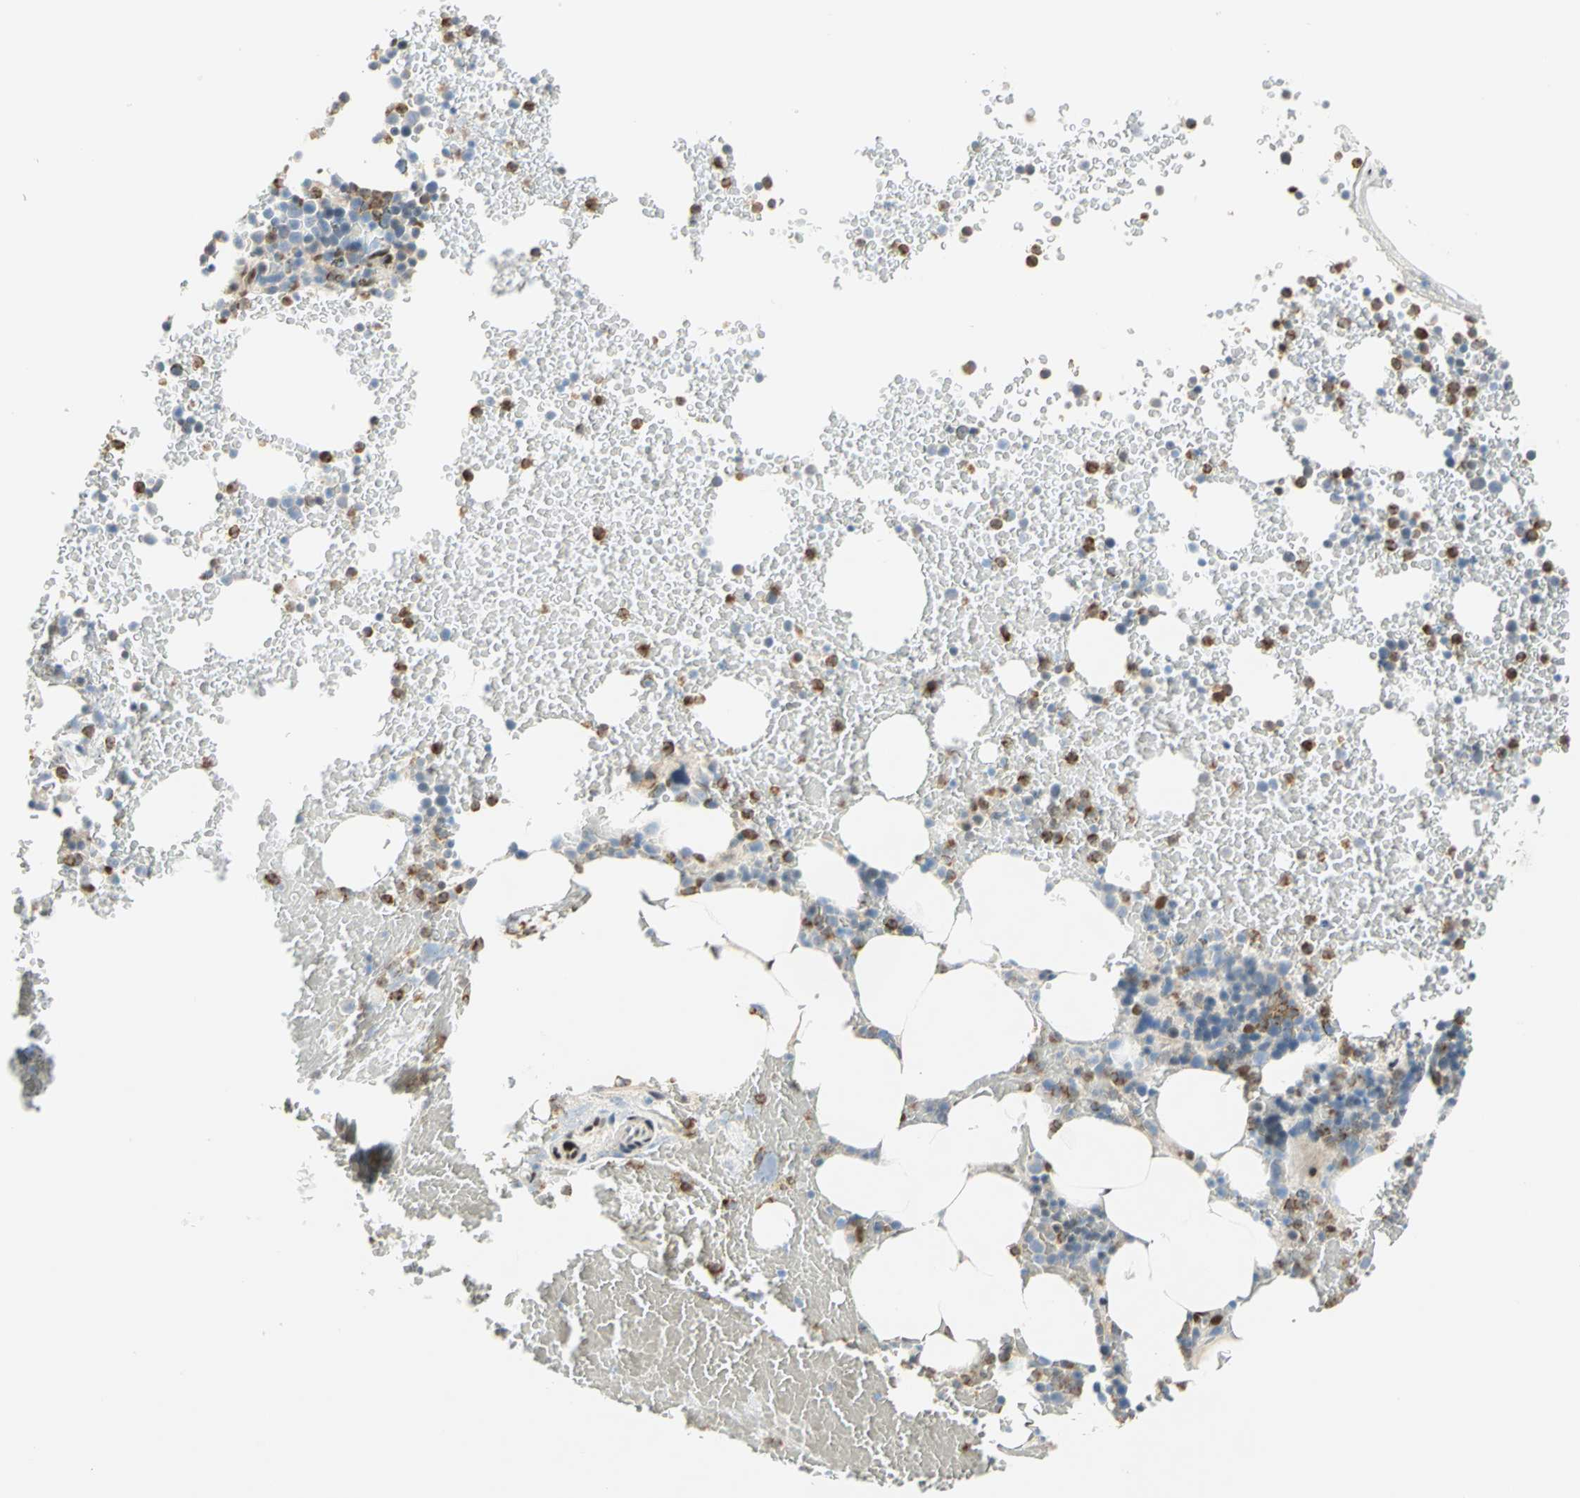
{"staining": {"intensity": "moderate", "quantity": "25%-75%", "location": "cytoplasmic/membranous,nuclear"}, "tissue": "bone marrow", "cell_type": "Hematopoietic cells", "image_type": "normal", "snomed": [{"axis": "morphology", "description": "Normal tissue, NOS"}, {"axis": "topography", "description": "Bone marrow"}], "caption": "Hematopoietic cells reveal medium levels of moderate cytoplasmic/membranous,nuclear positivity in about 25%-75% of cells in benign human bone marrow.", "gene": "RBFOX2", "patient": {"sex": "female", "age": 66}}